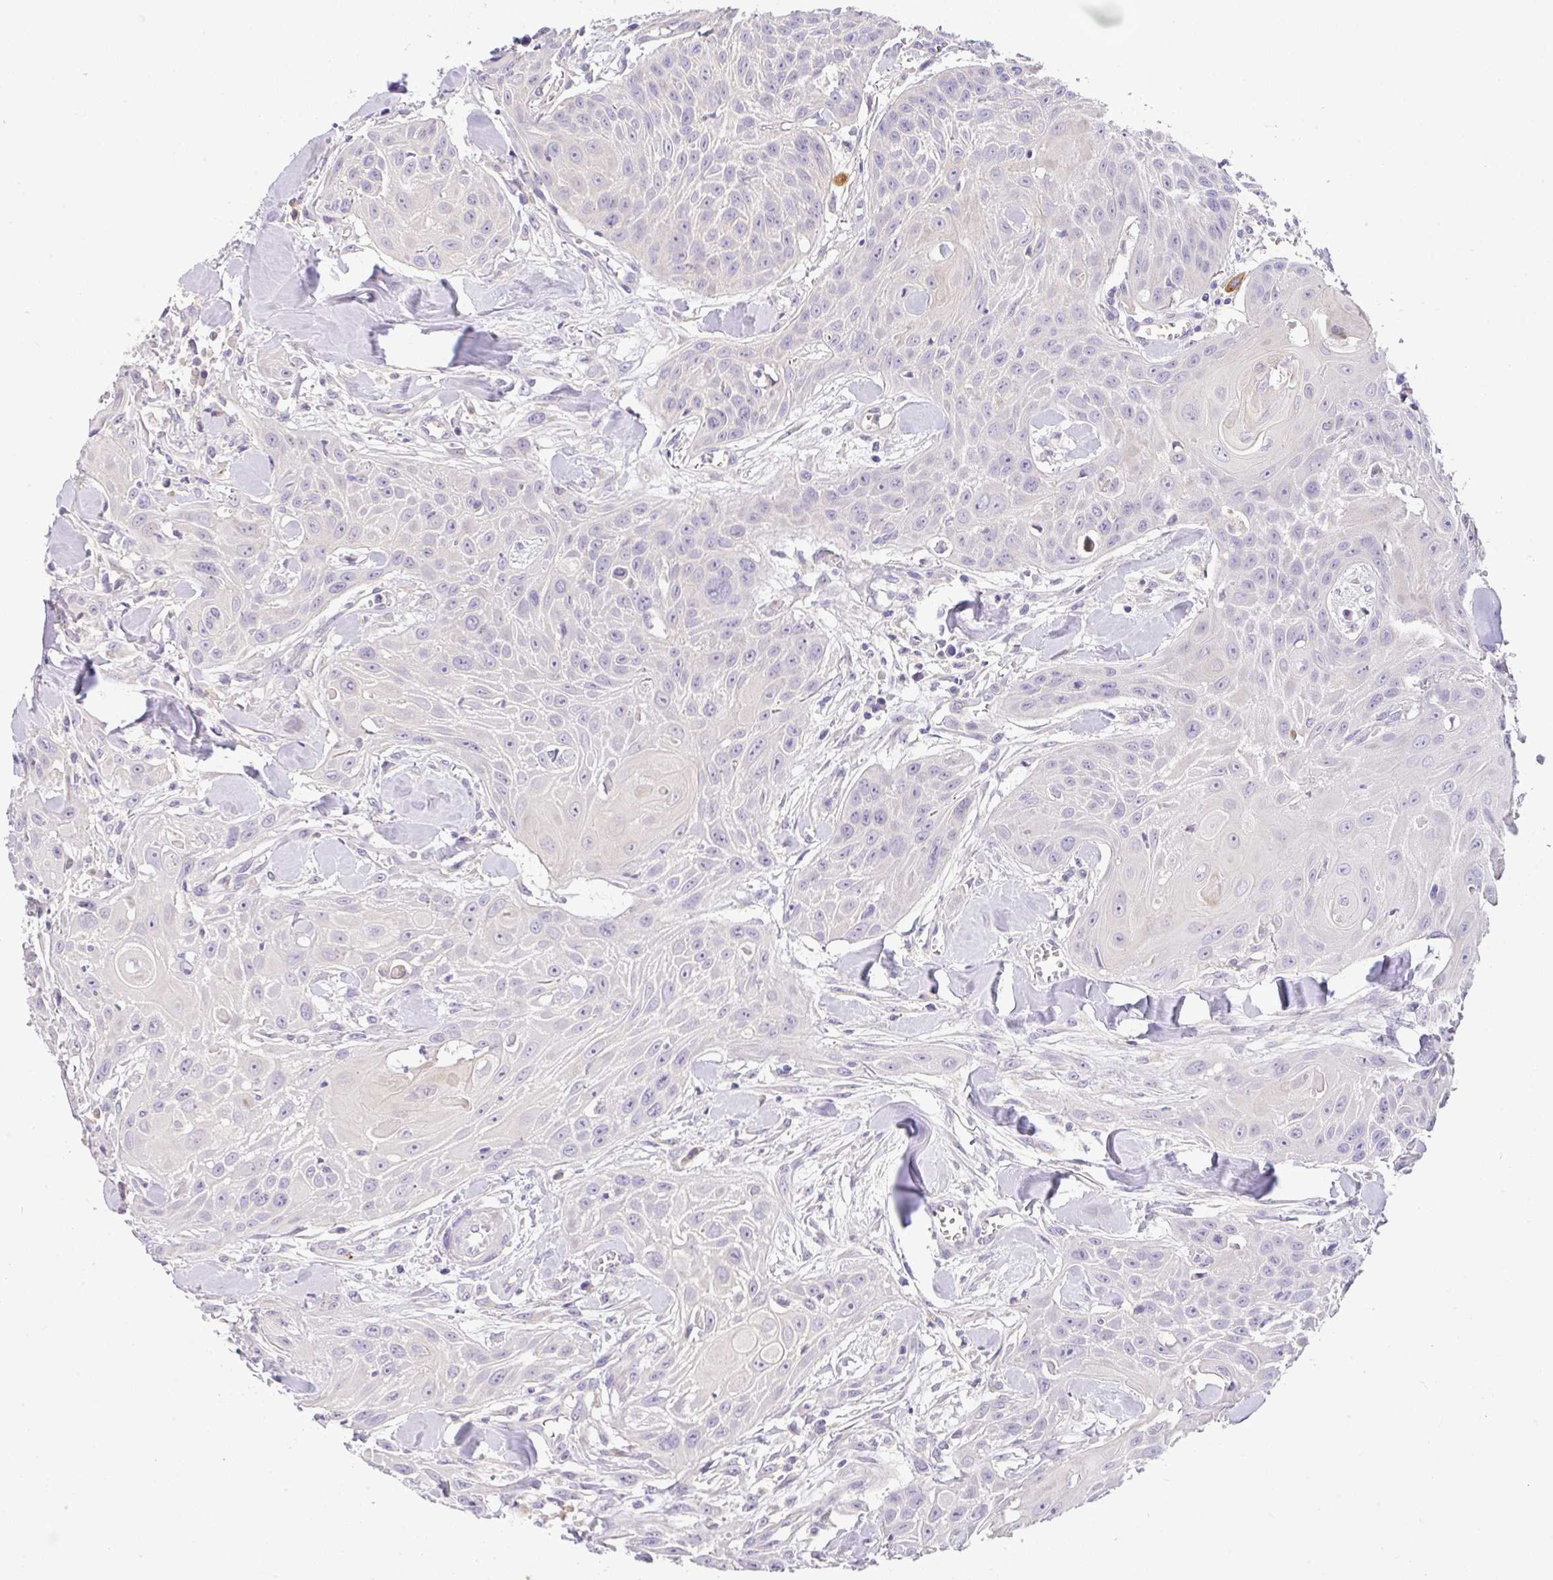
{"staining": {"intensity": "negative", "quantity": "none", "location": "none"}, "tissue": "head and neck cancer", "cell_type": "Tumor cells", "image_type": "cancer", "snomed": [{"axis": "morphology", "description": "Squamous cell carcinoma, NOS"}, {"axis": "topography", "description": "Lymph node"}, {"axis": "topography", "description": "Salivary gland"}, {"axis": "topography", "description": "Head-Neck"}], "caption": "Tumor cells are negative for protein expression in human squamous cell carcinoma (head and neck).", "gene": "EPN3", "patient": {"sex": "female", "age": 74}}